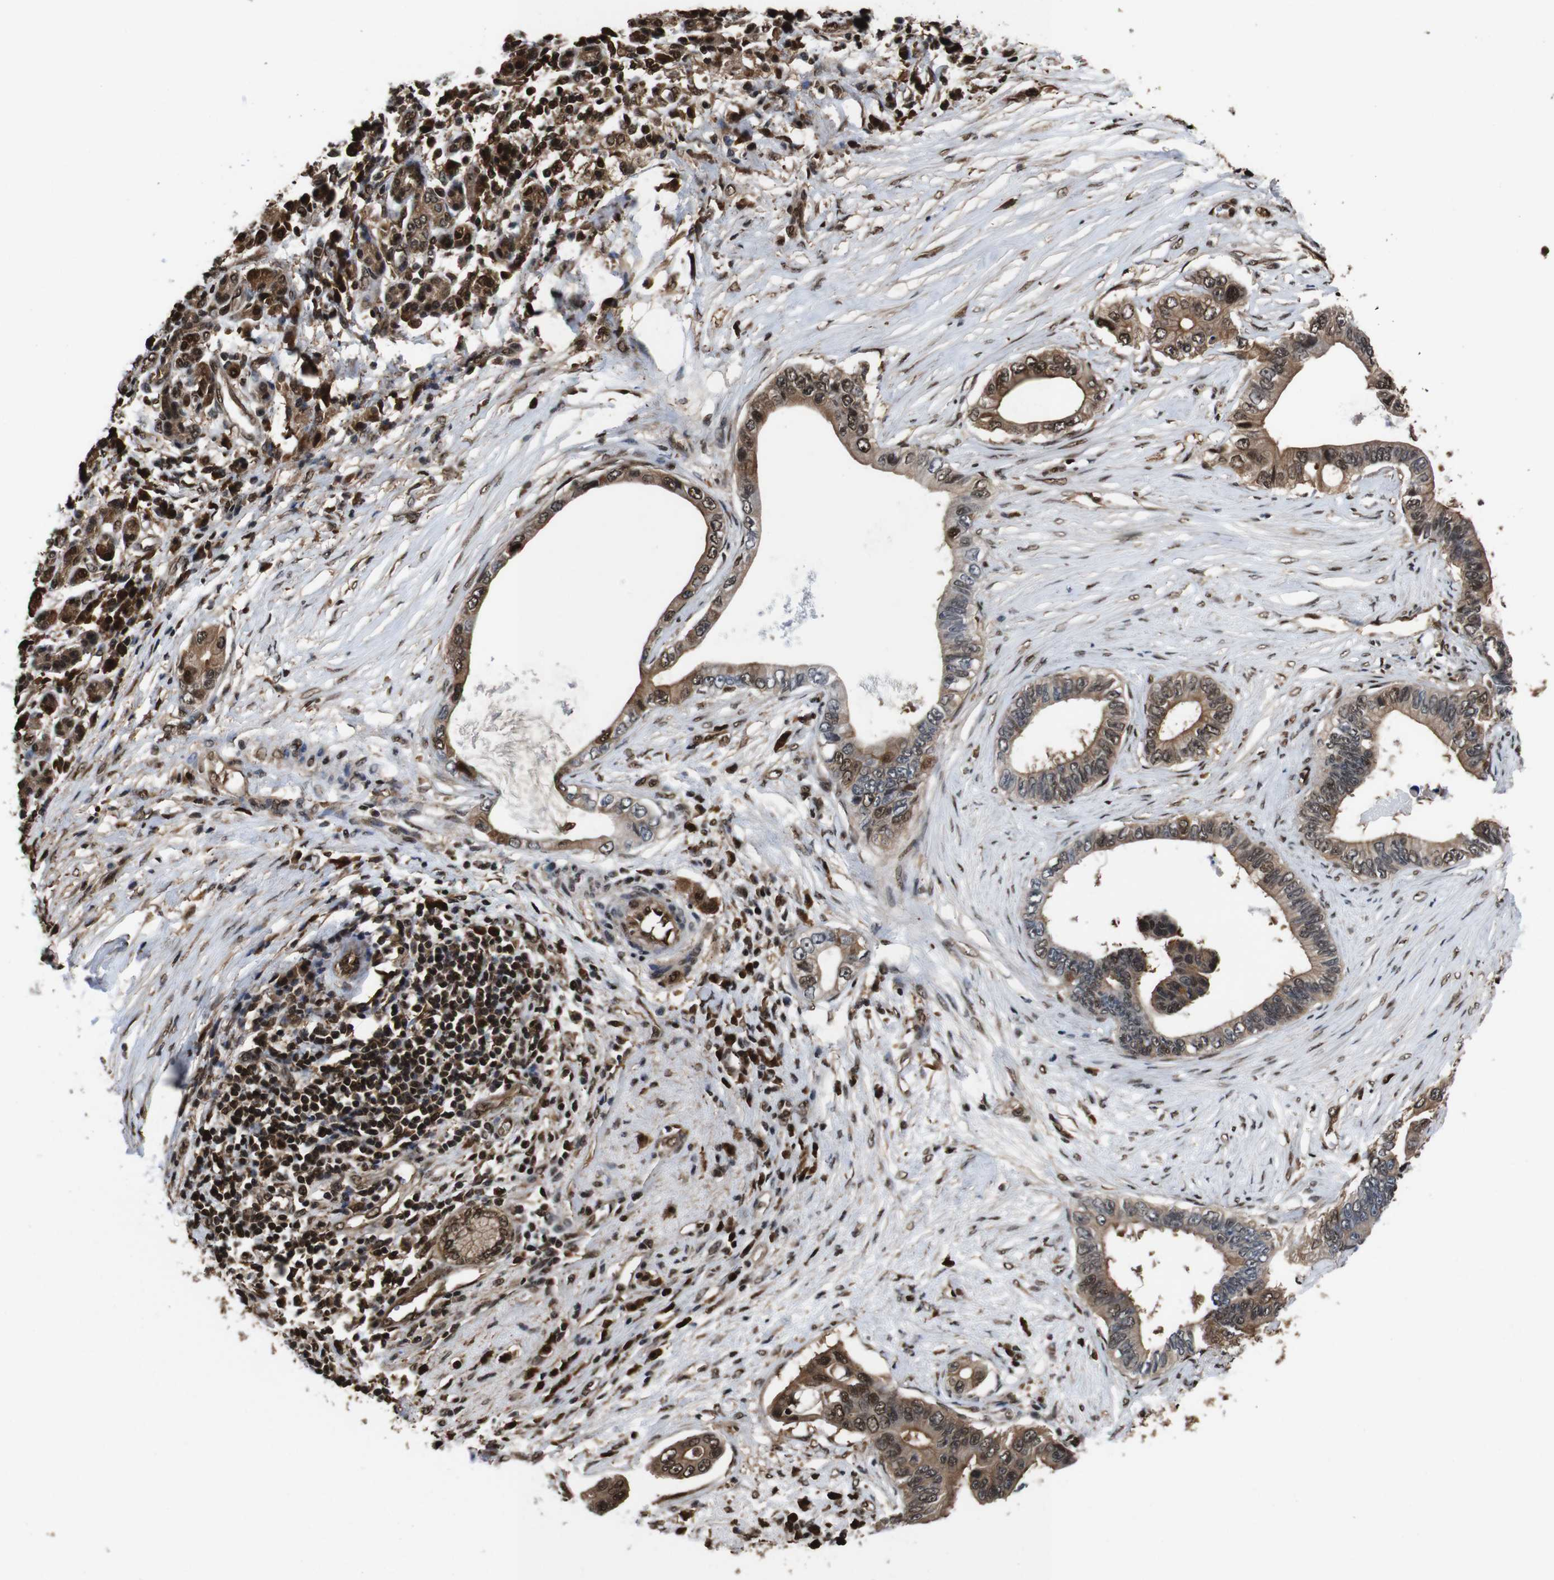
{"staining": {"intensity": "moderate", "quantity": ">75%", "location": "cytoplasmic/membranous,nuclear"}, "tissue": "pancreatic cancer", "cell_type": "Tumor cells", "image_type": "cancer", "snomed": [{"axis": "morphology", "description": "Adenocarcinoma, NOS"}, {"axis": "topography", "description": "Pancreas"}], "caption": "Moderate cytoplasmic/membranous and nuclear positivity for a protein is present in approximately >75% of tumor cells of adenocarcinoma (pancreatic) using immunohistochemistry.", "gene": "VCP", "patient": {"sex": "male", "age": 77}}